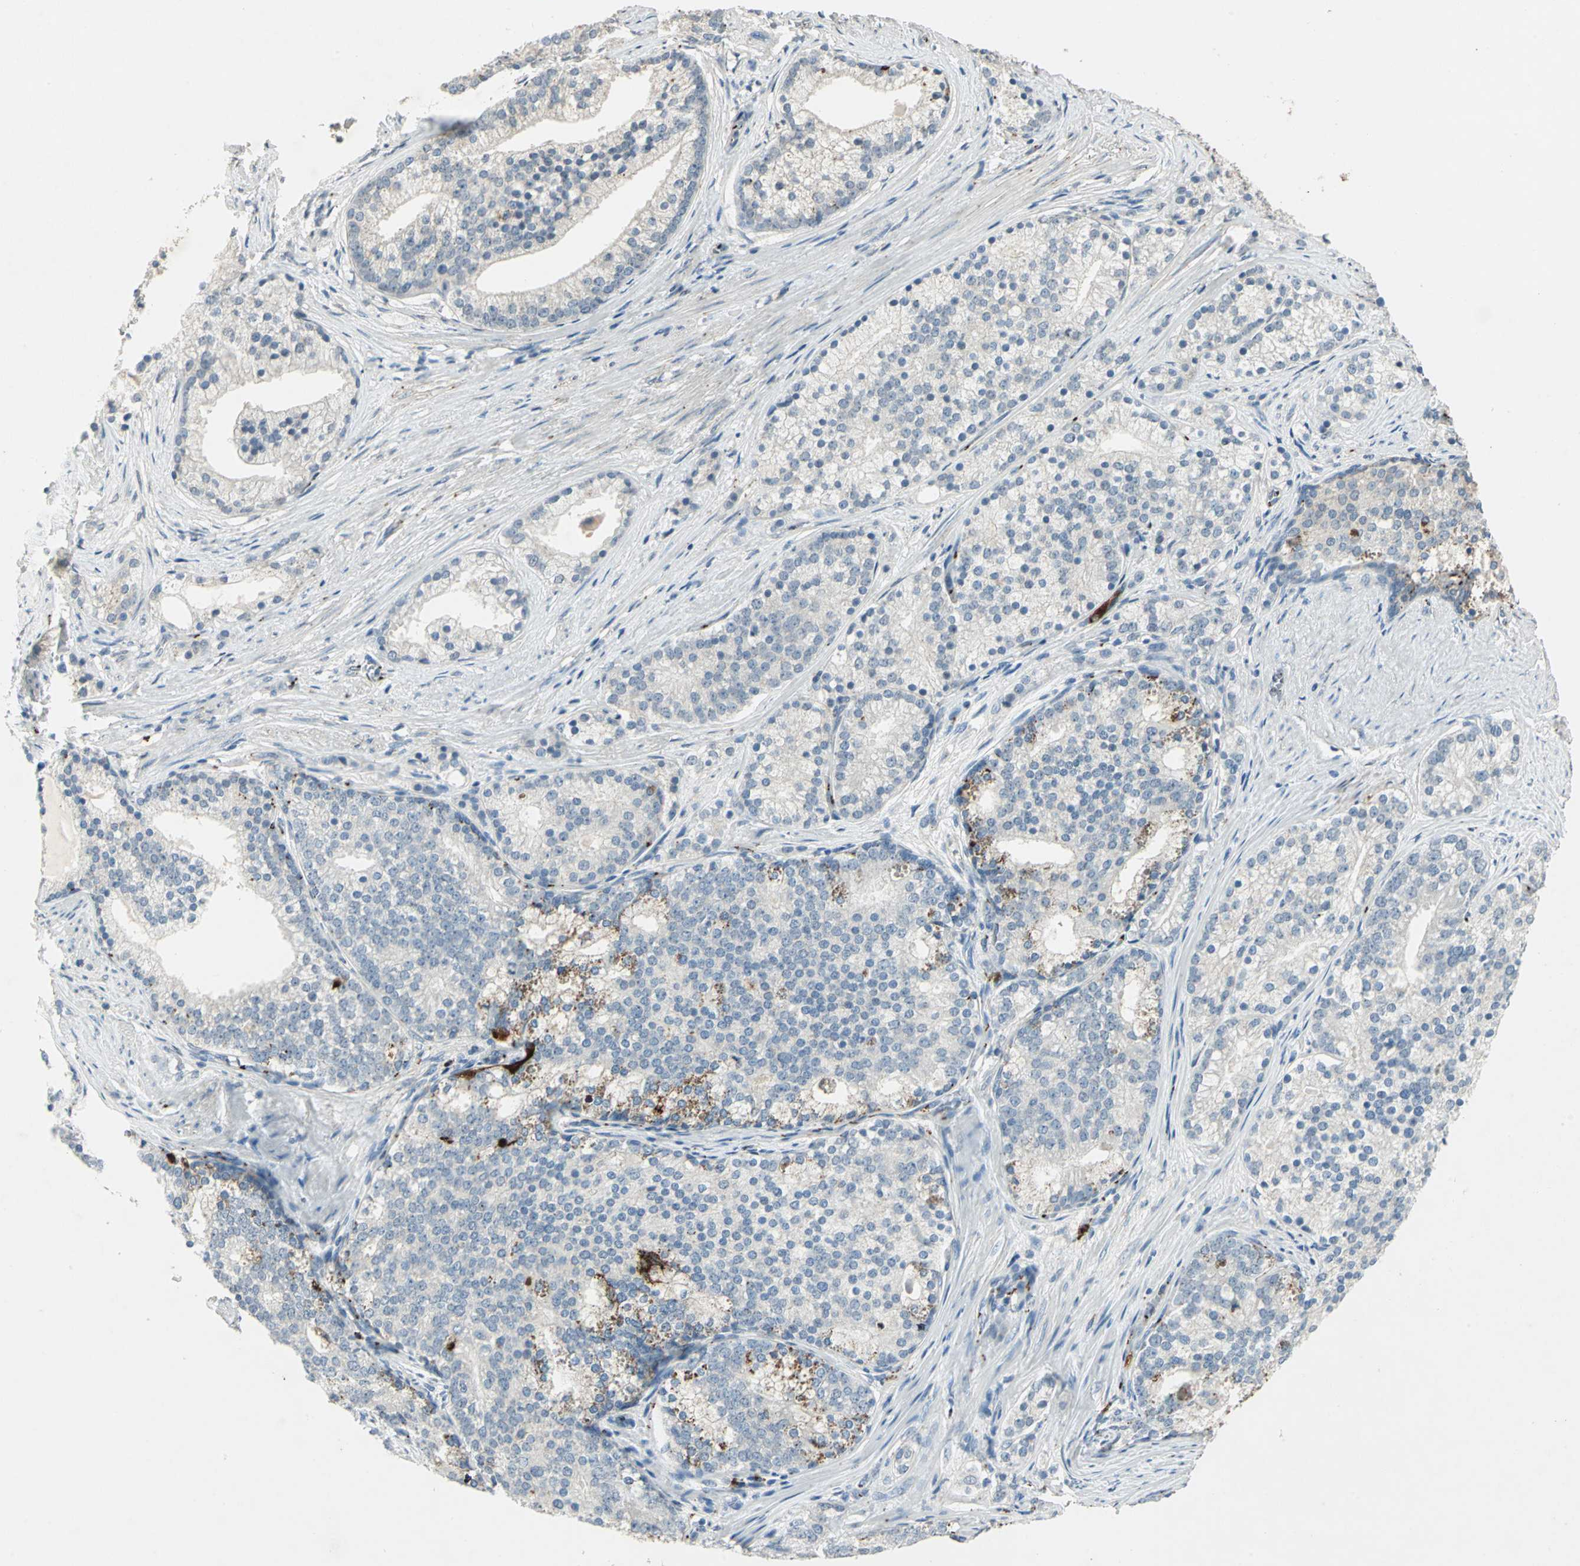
{"staining": {"intensity": "strong", "quantity": "<25%", "location": "cytoplasmic/membranous"}, "tissue": "prostate cancer", "cell_type": "Tumor cells", "image_type": "cancer", "snomed": [{"axis": "morphology", "description": "Adenocarcinoma, Low grade"}, {"axis": "topography", "description": "Prostate"}], "caption": "Strong cytoplasmic/membranous expression for a protein is seen in approximately <25% of tumor cells of low-grade adenocarcinoma (prostate) using immunohistochemistry (IHC).", "gene": "CAMK2B", "patient": {"sex": "male", "age": 71}}